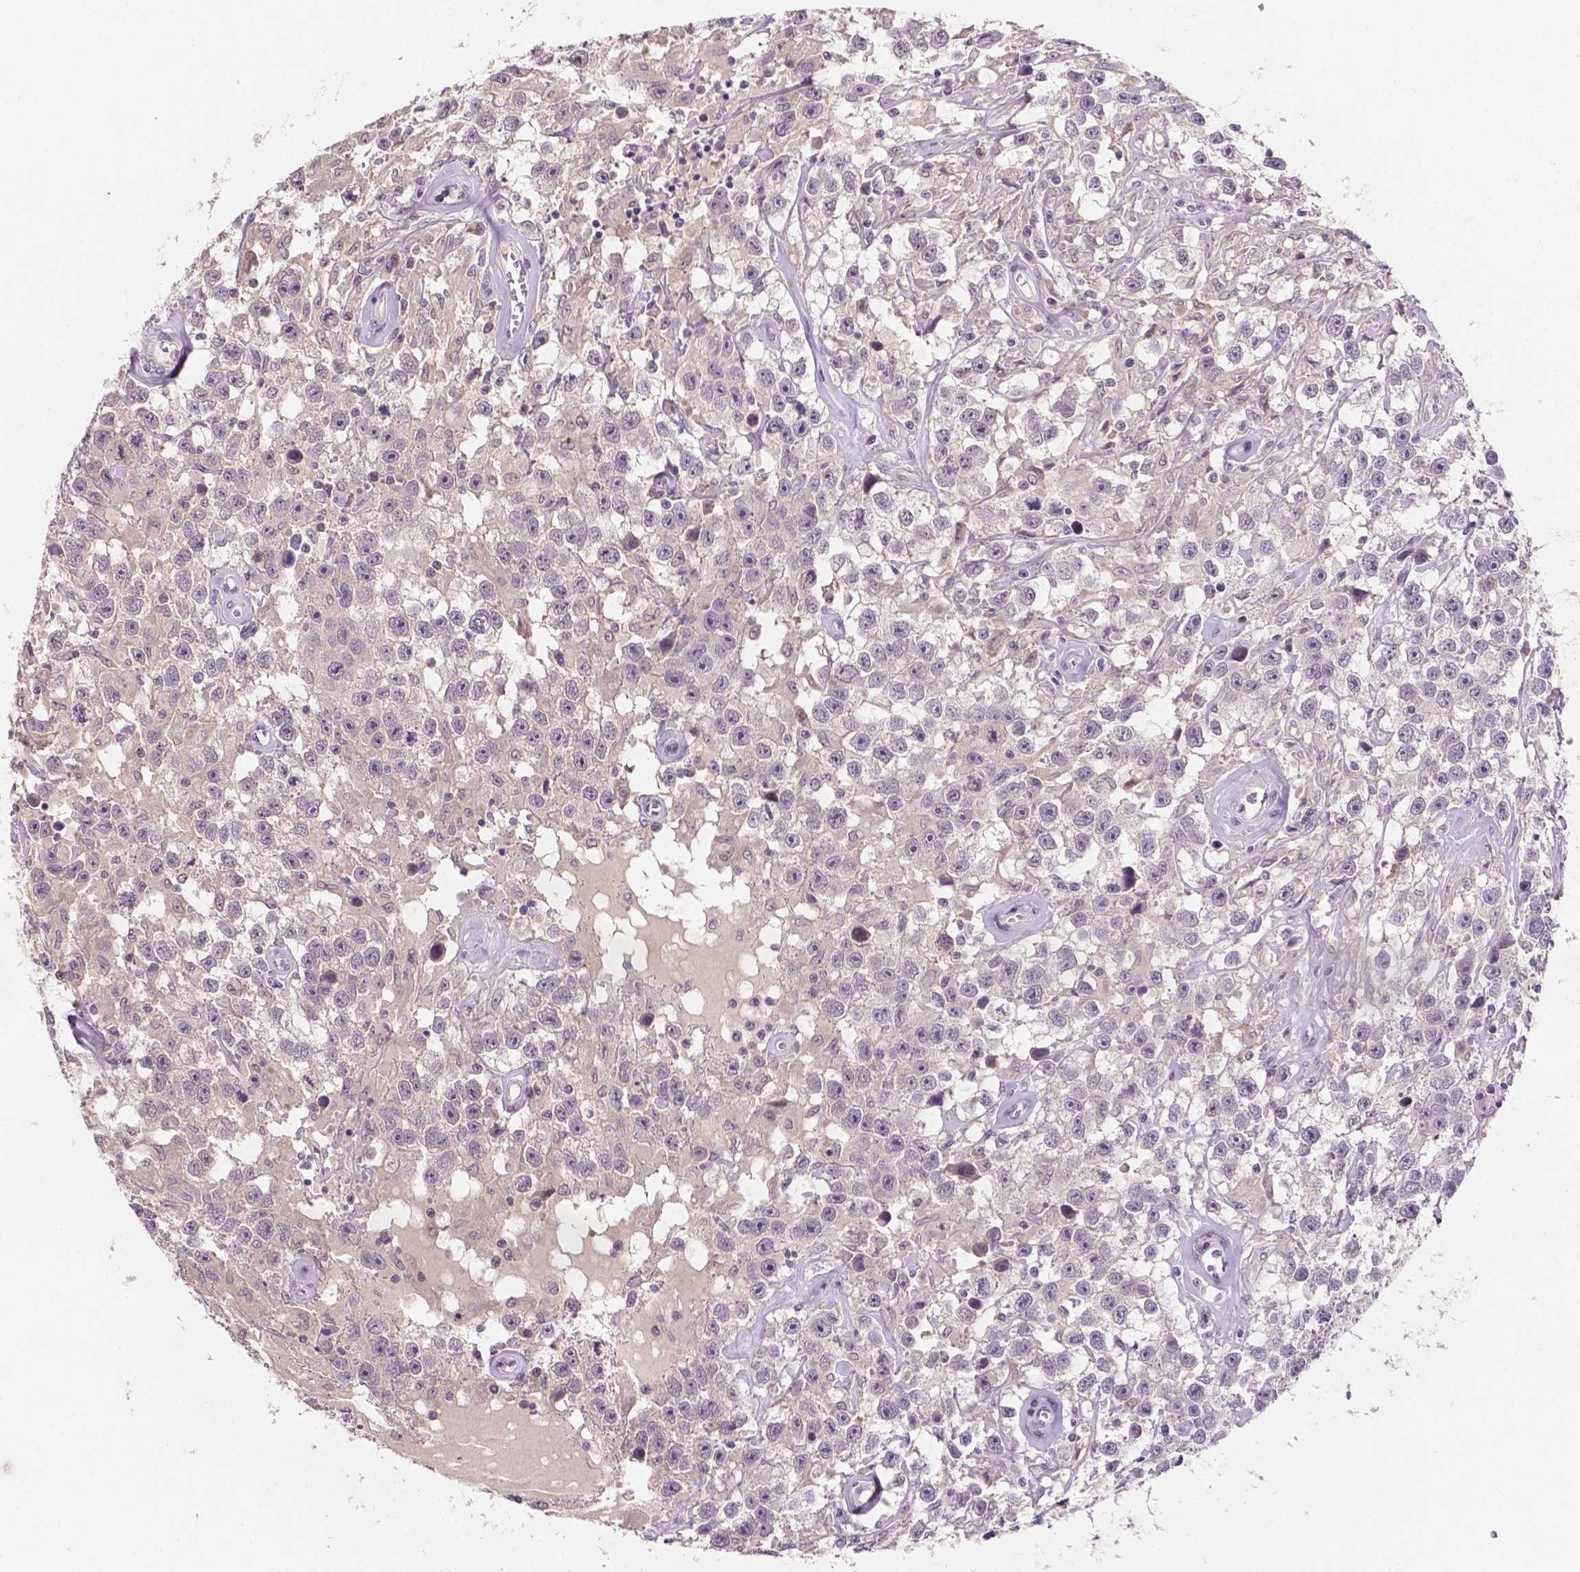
{"staining": {"intensity": "negative", "quantity": "none", "location": "none"}, "tissue": "testis cancer", "cell_type": "Tumor cells", "image_type": "cancer", "snomed": [{"axis": "morphology", "description": "Seminoma, NOS"}, {"axis": "topography", "description": "Testis"}], "caption": "Testis cancer stained for a protein using IHC reveals no expression tumor cells.", "gene": "MROH6", "patient": {"sex": "male", "age": 43}}